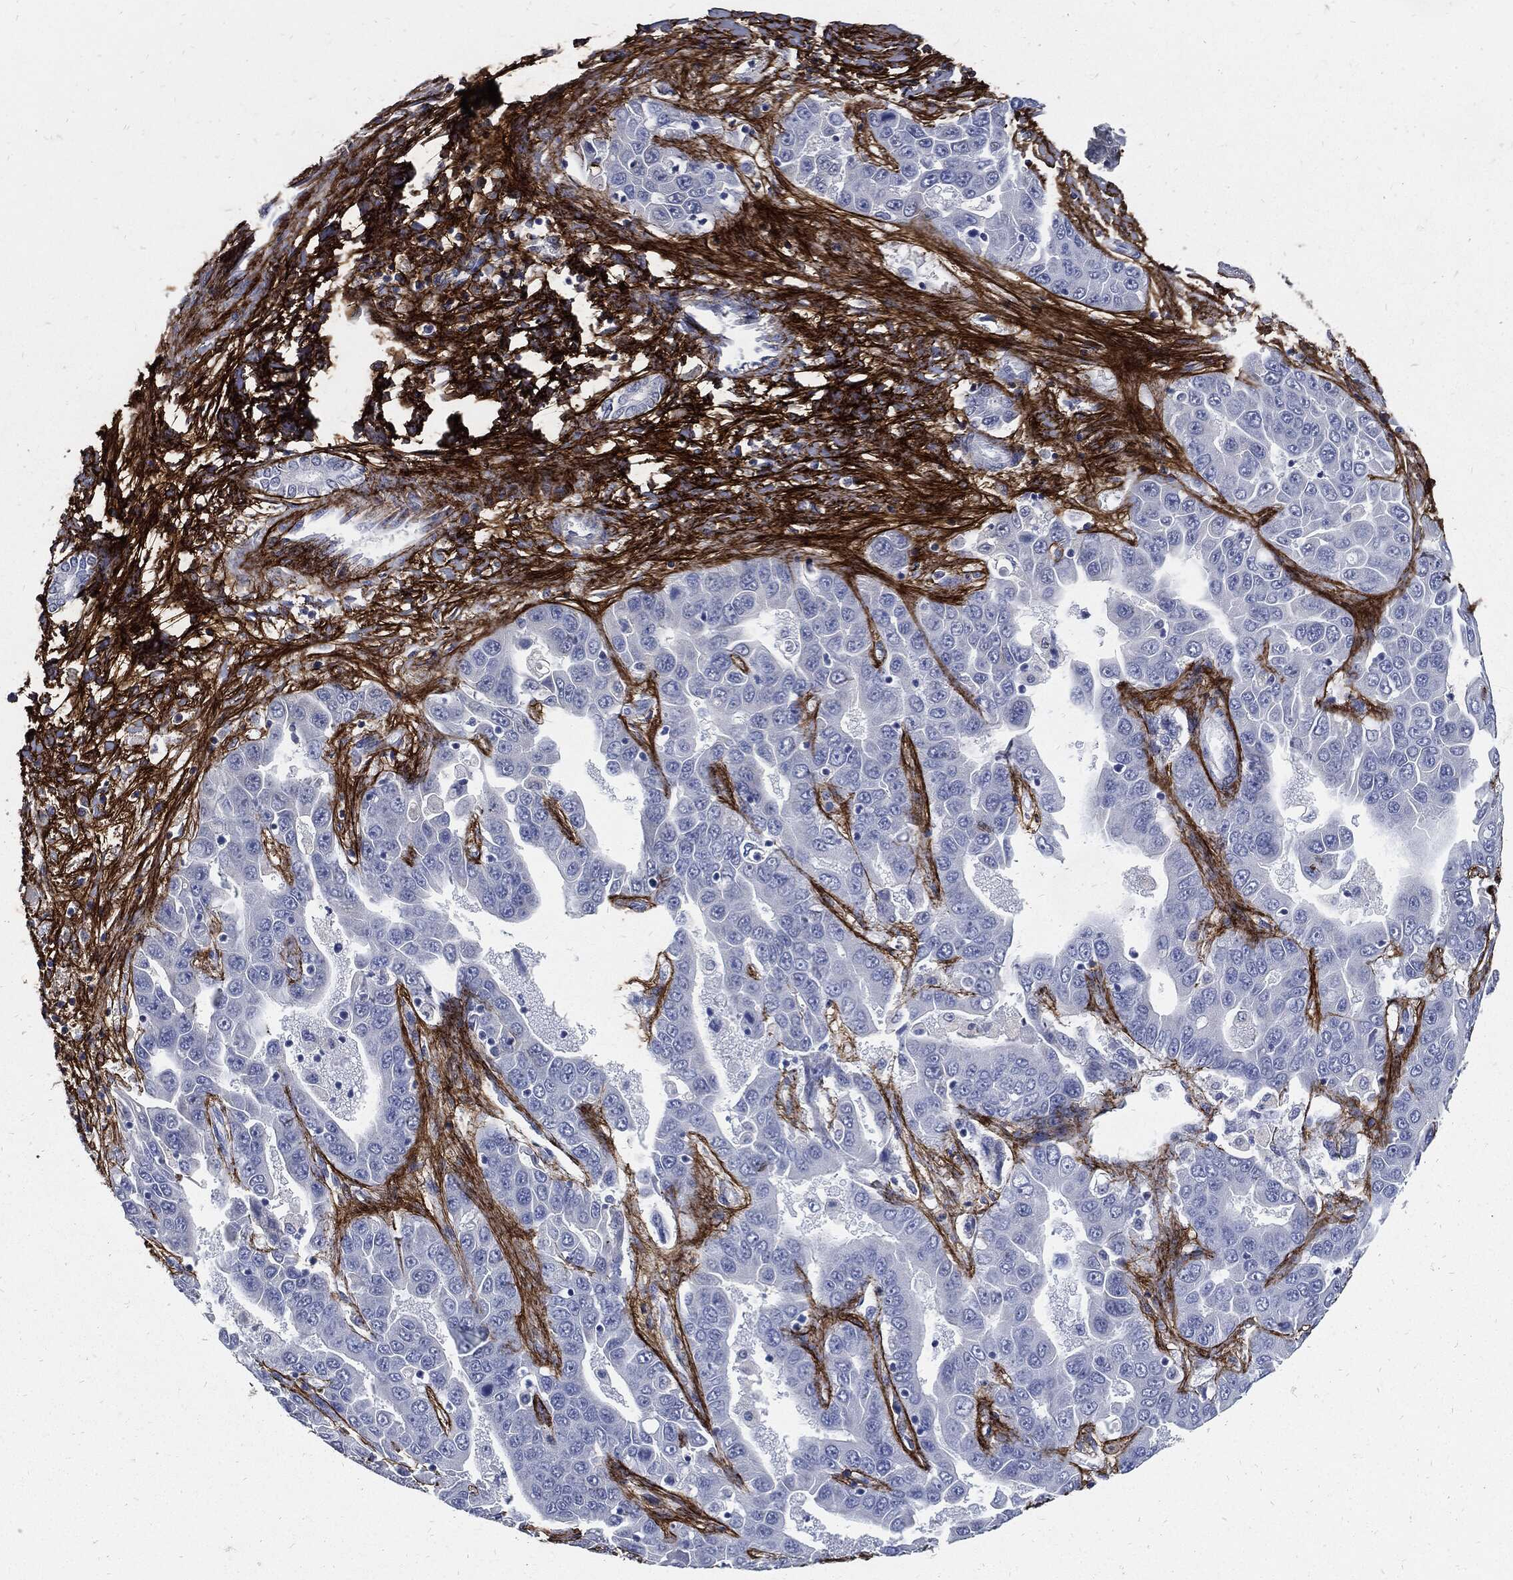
{"staining": {"intensity": "negative", "quantity": "none", "location": "none"}, "tissue": "liver cancer", "cell_type": "Tumor cells", "image_type": "cancer", "snomed": [{"axis": "morphology", "description": "Cholangiocarcinoma"}, {"axis": "topography", "description": "Liver"}], "caption": "Protein analysis of liver cholangiocarcinoma demonstrates no significant staining in tumor cells.", "gene": "FBN1", "patient": {"sex": "female", "age": 52}}